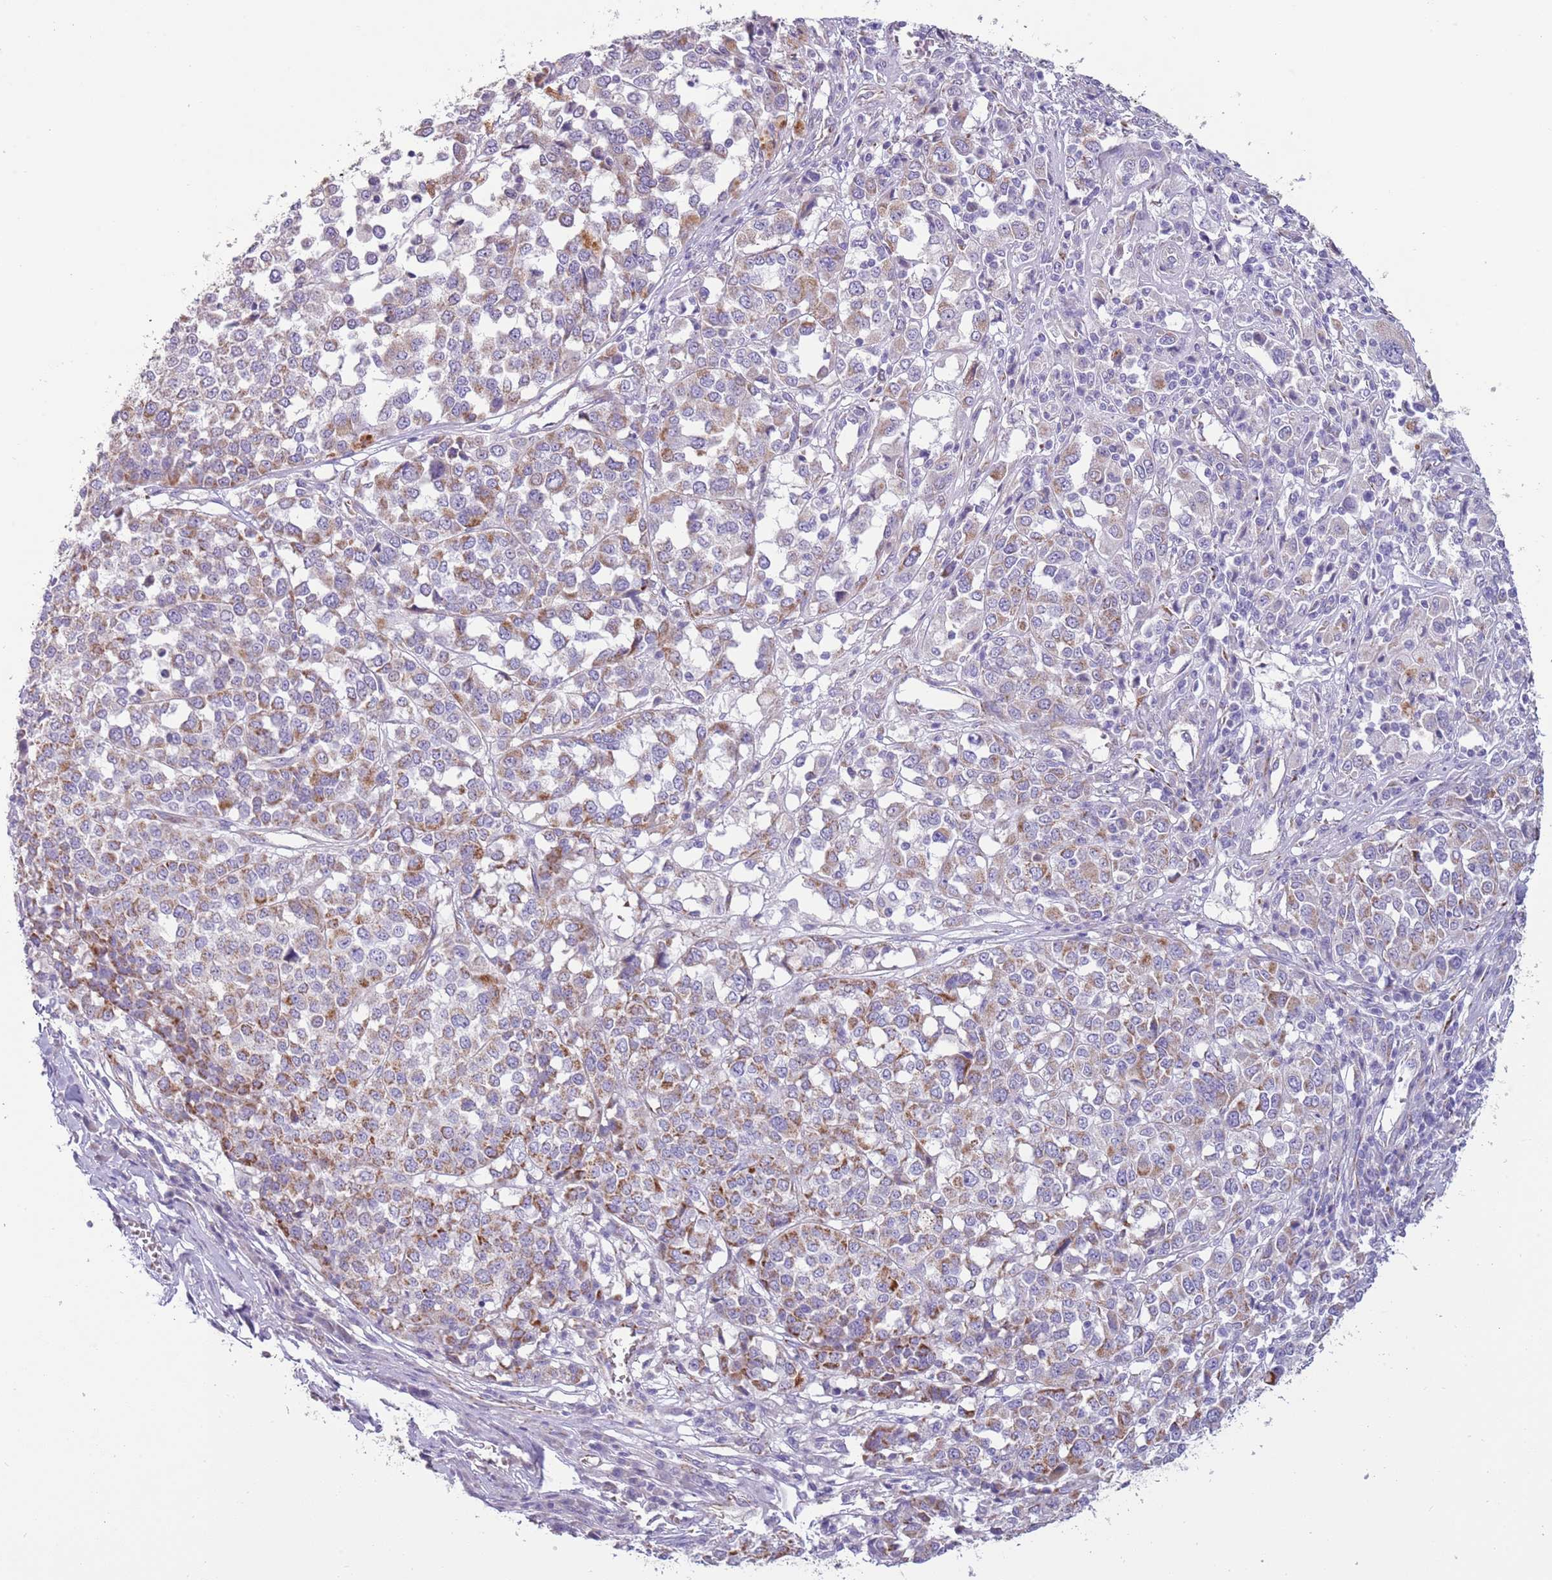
{"staining": {"intensity": "moderate", "quantity": "25%-75%", "location": "cytoplasmic/membranous"}, "tissue": "melanoma", "cell_type": "Tumor cells", "image_type": "cancer", "snomed": [{"axis": "morphology", "description": "Malignant melanoma, Metastatic site"}, {"axis": "topography", "description": "Lymph node"}], "caption": "Human malignant melanoma (metastatic site) stained for a protein (brown) demonstrates moderate cytoplasmic/membranous positive expression in approximately 25%-75% of tumor cells.", "gene": "RNF222", "patient": {"sex": "male", "age": 44}}